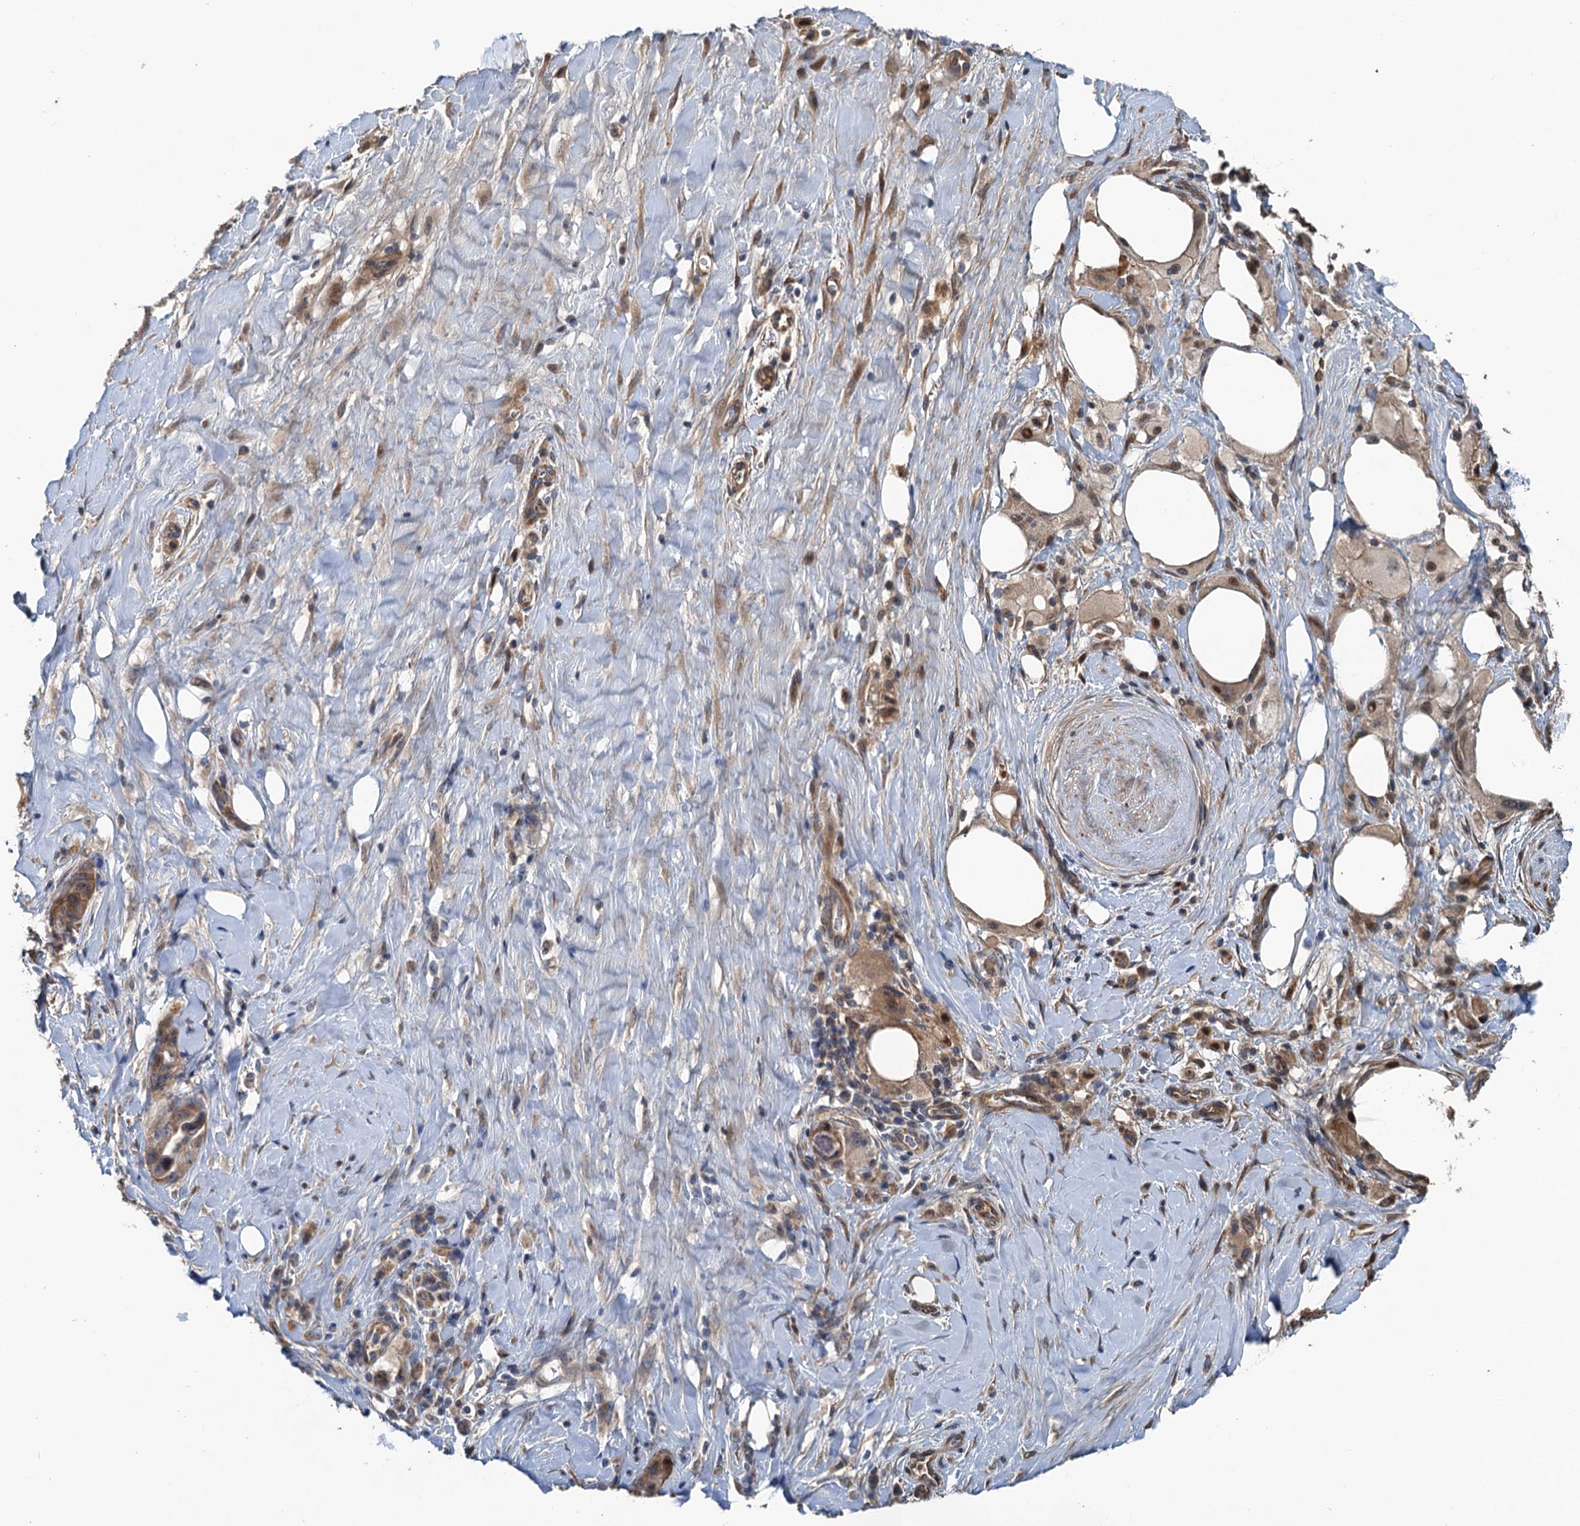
{"staining": {"intensity": "weak", "quantity": ">75%", "location": "cytoplasmic/membranous"}, "tissue": "pancreatic cancer", "cell_type": "Tumor cells", "image_type": "cancer", "snomed": [{"axis": "morphology", "description": "Adenocarcinoma, NOS"}, {"axis": "topography", "description": "Pancreas"}], "caption": "Brown immunohistochemical staining in human adenocarcinoma (pancreatic) shows weak cytoplasmic/membranous expression in about >75% of tumor cells.", "gene": "TEDC1", "patient": {"sex": "male", "age": 58}}